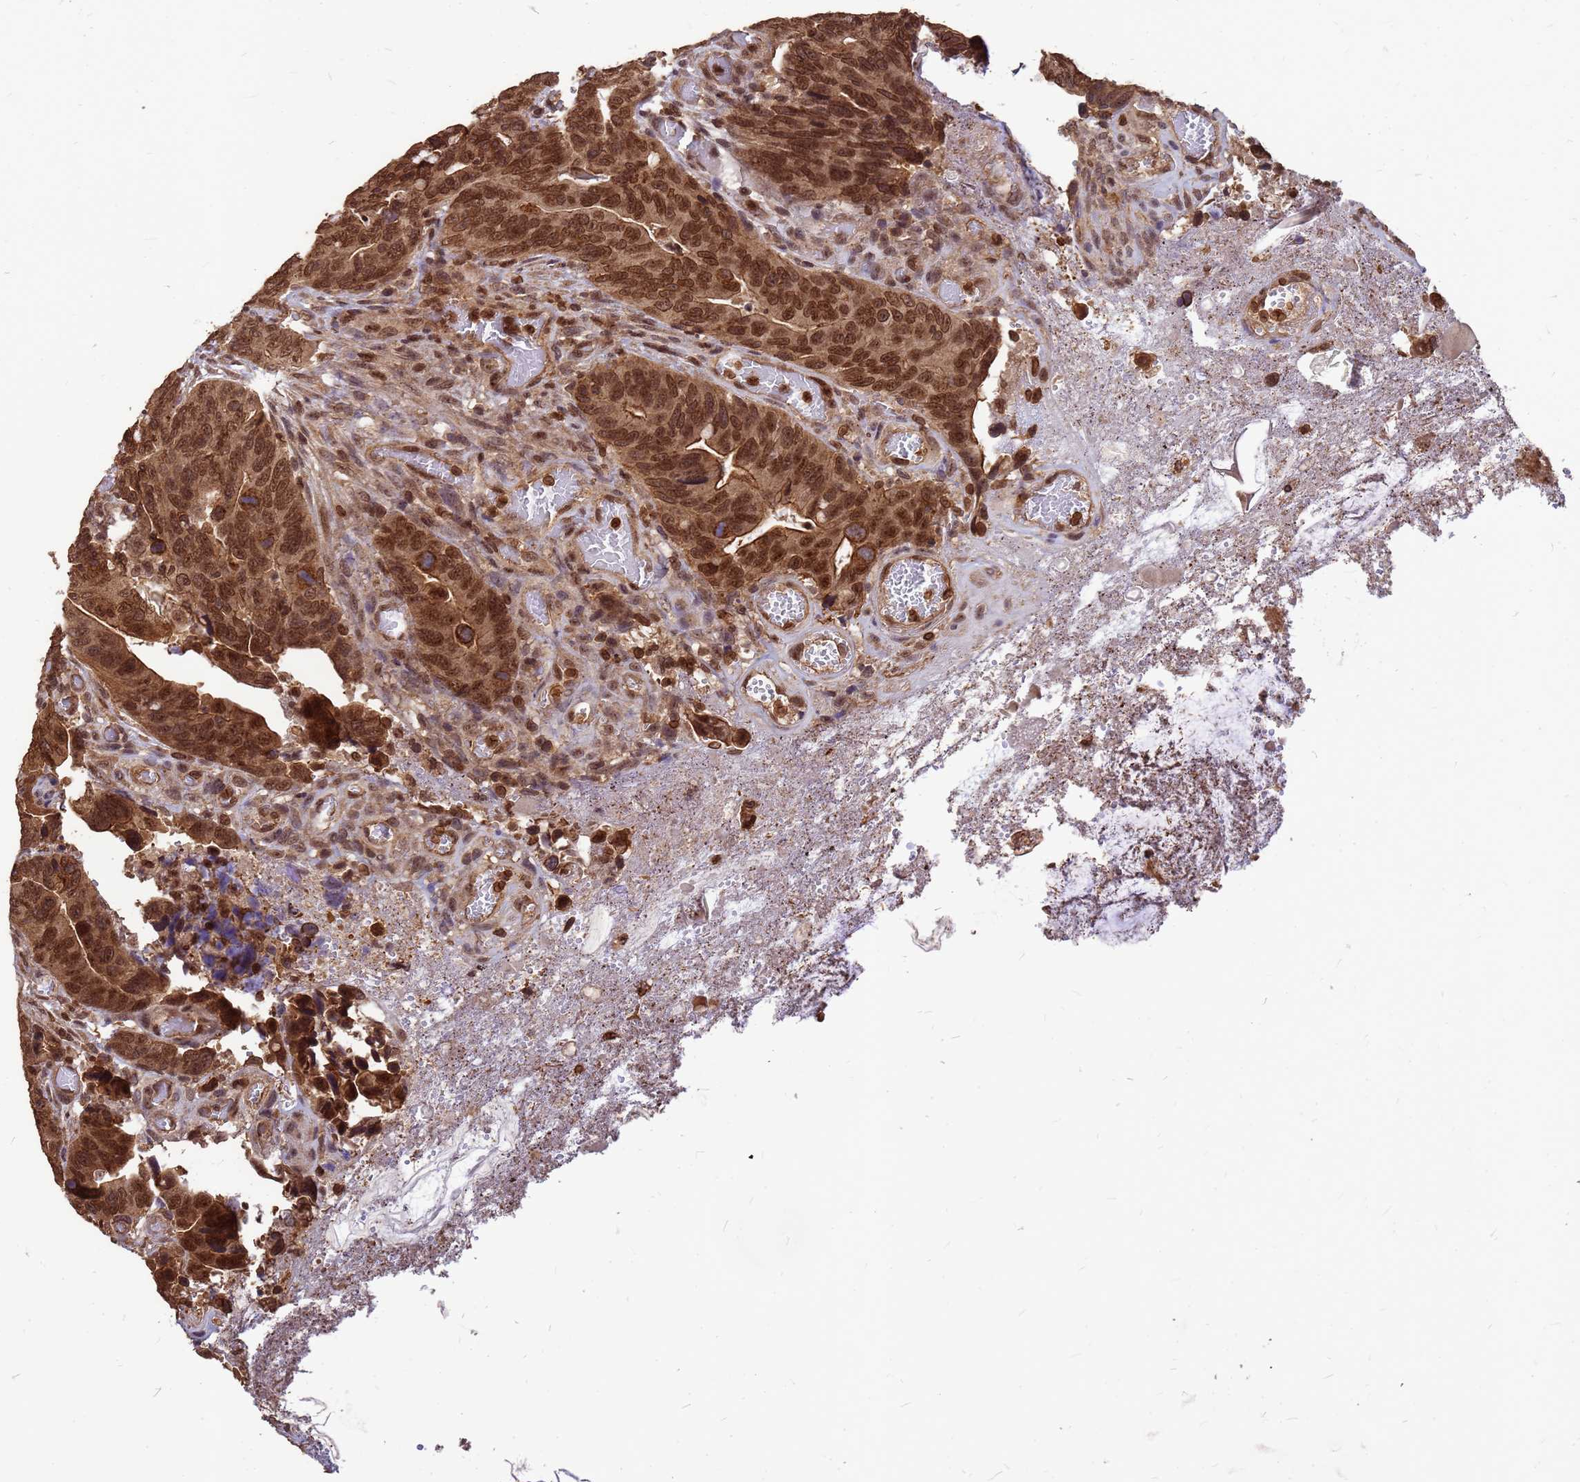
{"staining": {"intensity": "strong", "quantity": ">75%", "location": "cytoplasmic/membranous,nuclear"}, "tissue": "colorectal cancer", "cell_type": "Tumor cells", "image_type": "cancer", "snomed": [{"axis": "morphology", "description": "Adenocarcinoma, NOS"}, {"axis": "topography", "description": "Colon"}], "caption": "Immunohistochemical staining of human colorectal cancer displays high levels of strong cytoplasmic/membranous and nuclear expression in about >75% of tumor cells.", "gene": "C1orf35", "patient": {"sex": "female", "age": 82}}